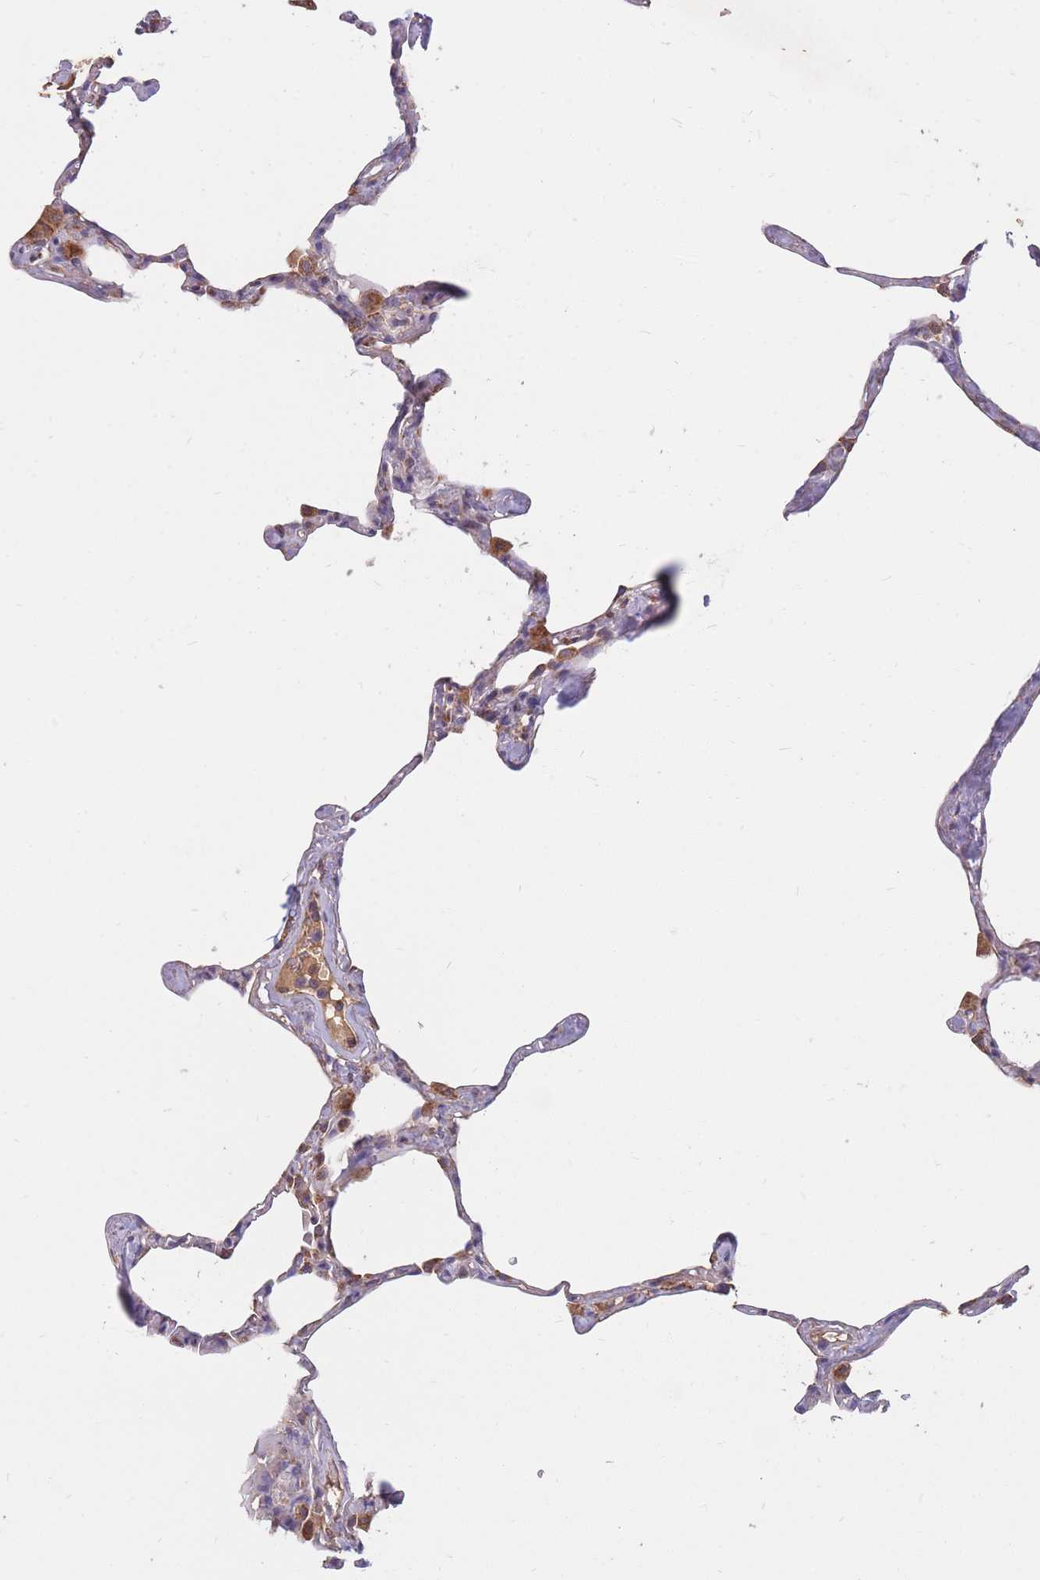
{"staining": {"intensity": "weak", "quantity": "<25%", "location": "cytoplasmic/membranous"}, "tissue": "lung", "cell_type": "Alveolar cells", "image_type": "normal", "snomed": [{"axis": "morphology", "description": "Normal tissue, NOS"}, {"axis": "topography", "description": "Lung"}], "caption": "This is an IHC histopathology image of unremarkable lung. There is no positivity in alveolar cells.", "gene": "PTPMT1", "patient": {"sex": "male", "age": 65}}